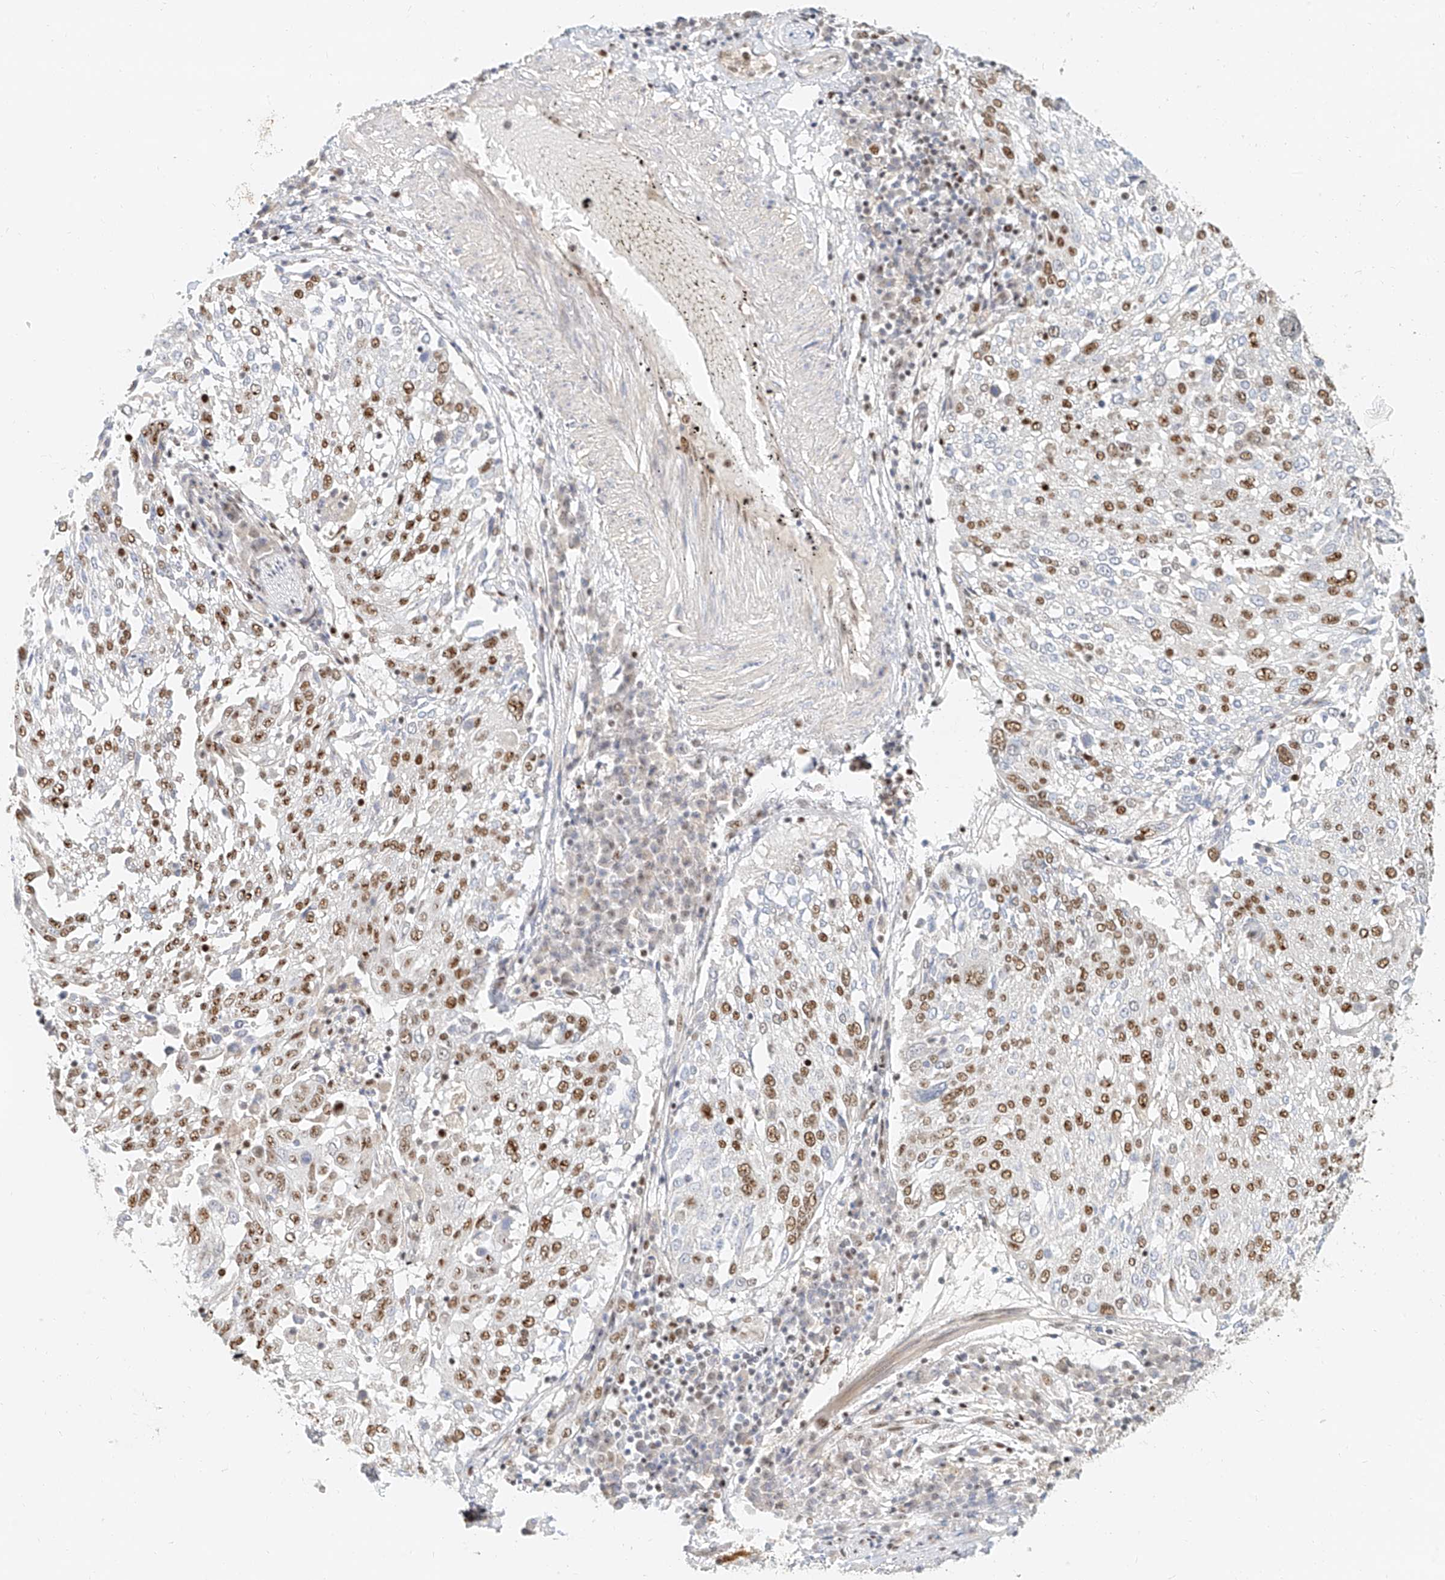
{"staining": {"intensity": "moderate", "quantity": ">75%", "location": "nuclear"}, "tissue": "lung cancer", "cell_type": "Tumor cells", "image_type": "cancer", "snomed": [{"axis": "morphology", "description": "Squamous cell carcinoma, NOS"}, {"axis": "topography", "description": "Lung"}], "caption": "The image exhibits a brown stain indicating the presence of a protein in the nuclear of tumor cells in lung cancer.", "gene": "CXorf58", "patient": {"sex": "male", "age": 65}}